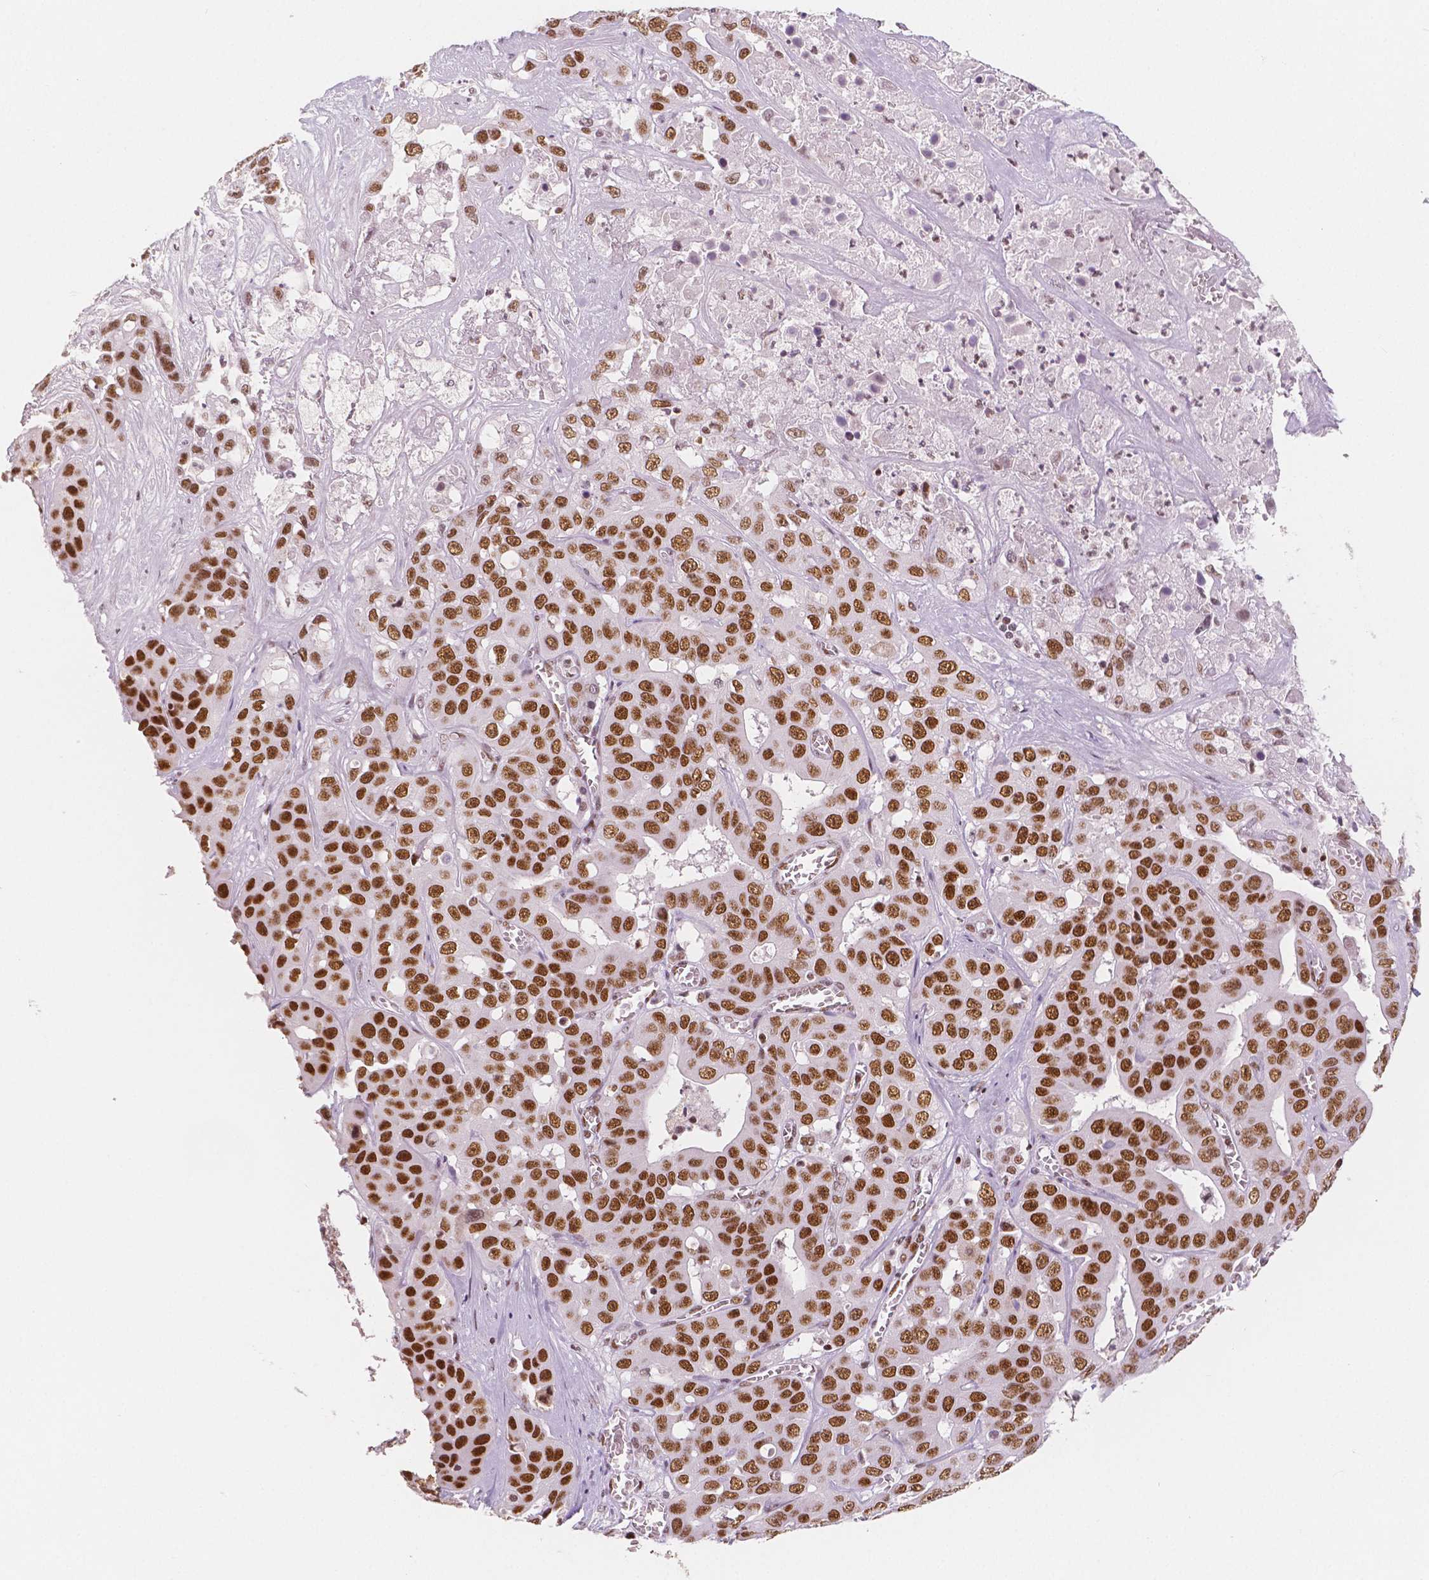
{"staining": {"intensity": "strong", "quantity": ">75%", "location": "nuclear"}, "tissue": "liver cancer", "cell_type": "Tumor cells", "image_type": "cancer", "snomed": [{"axis": "morphology", "description": "Cholangiocarcinoma"}, {"axis": "topography", "description": "Liver"}], "caption": "Cholangiocarcinoma (liver) stained with a protein marker shows strong staining in tumor cells.", "gene": "HDAC1", "patient": {"sex": "female", "age": 52}}